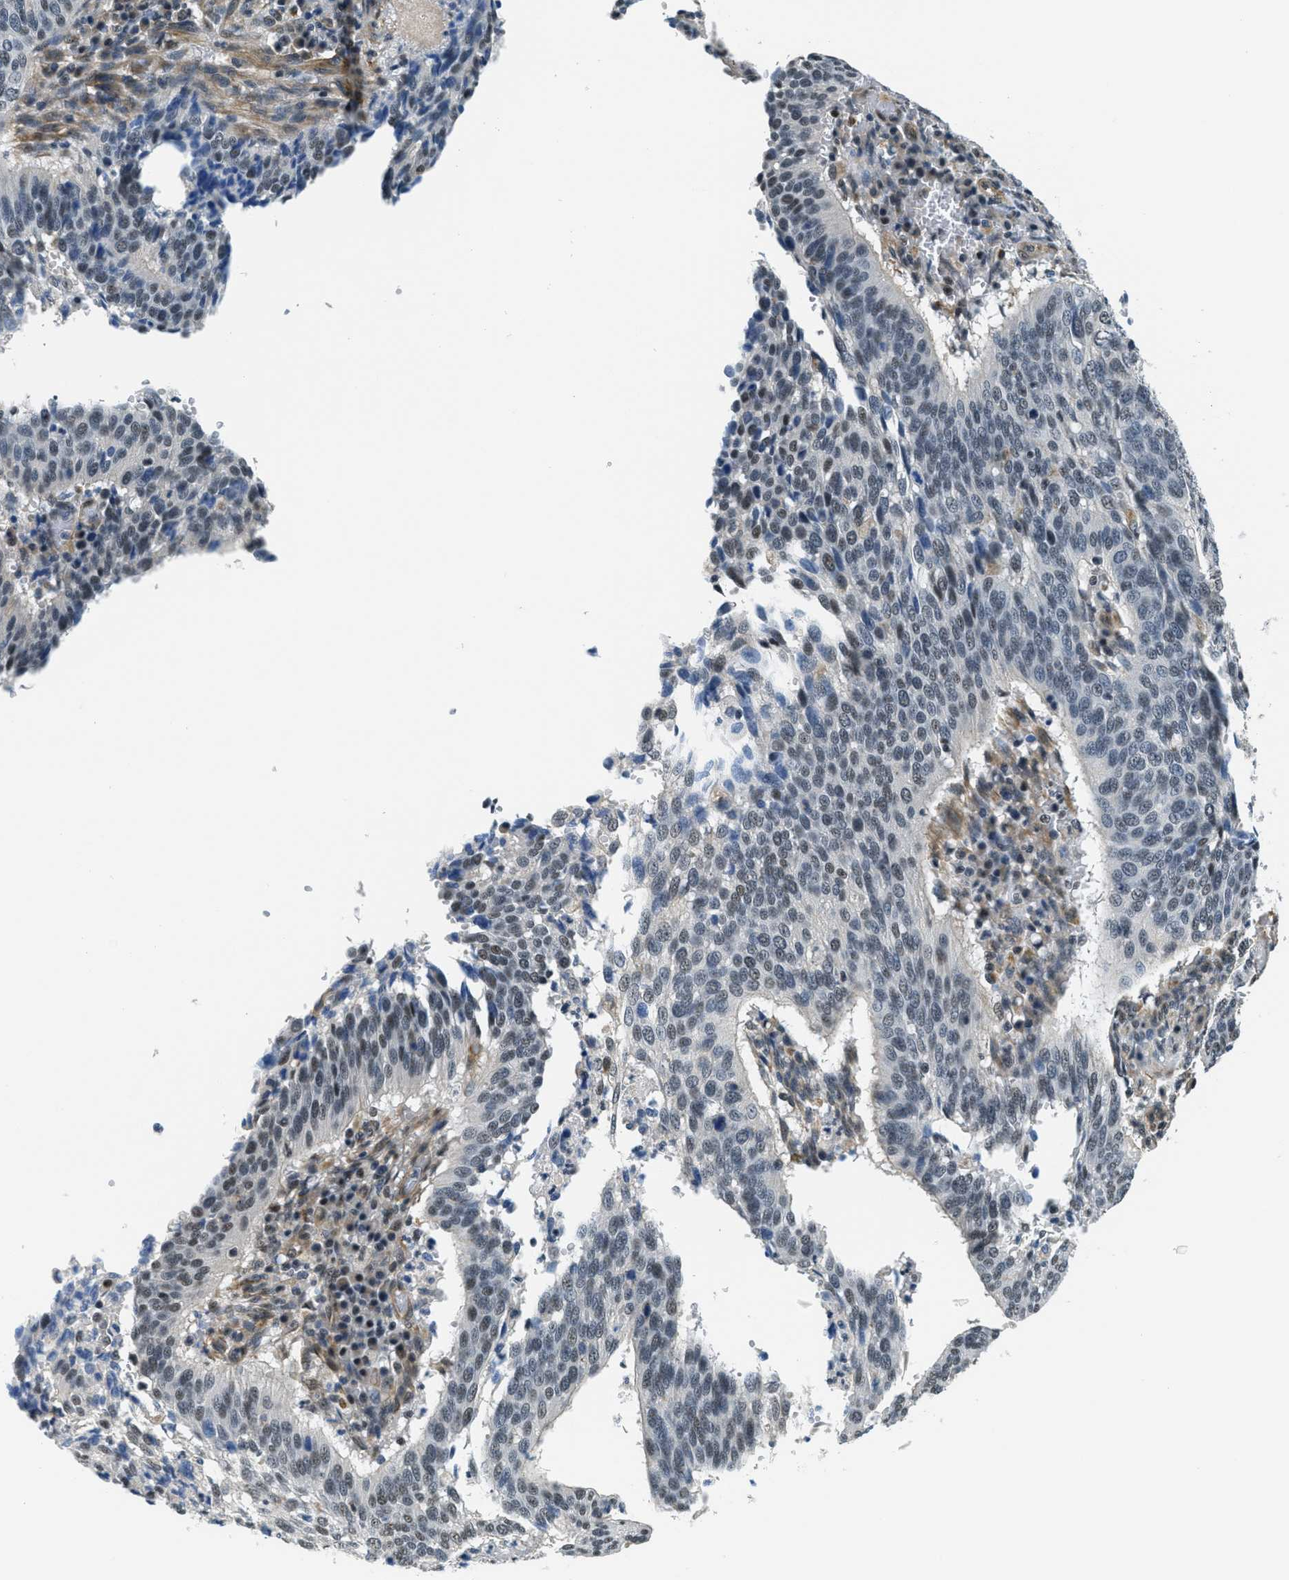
{"staining": {"intensity": "weak", "quantity": "25%-75%", "location": "nuclear"}, "tissue": "cervical cancer", "cell_type": "Tumor cells", "image_type": "cancer", "snomed": [{"axis": "morphology", "description": "Normal tissue, NOS"}, {"axis": "morphology", "description": "Squamous cell carcinoma, NOS"}, {"axis": "topography", "description": "Cervix"}], "caption": "A photomicrograph of squamous cell carcinoma (cervical) stained for a protein shows weak nuclear brown staining in tumor cells. (brown staining indicates protein expression, while blue staining denotes nuclei).", "gene": "CFAP36", "patient": {"sex": "female", "age": 39}}